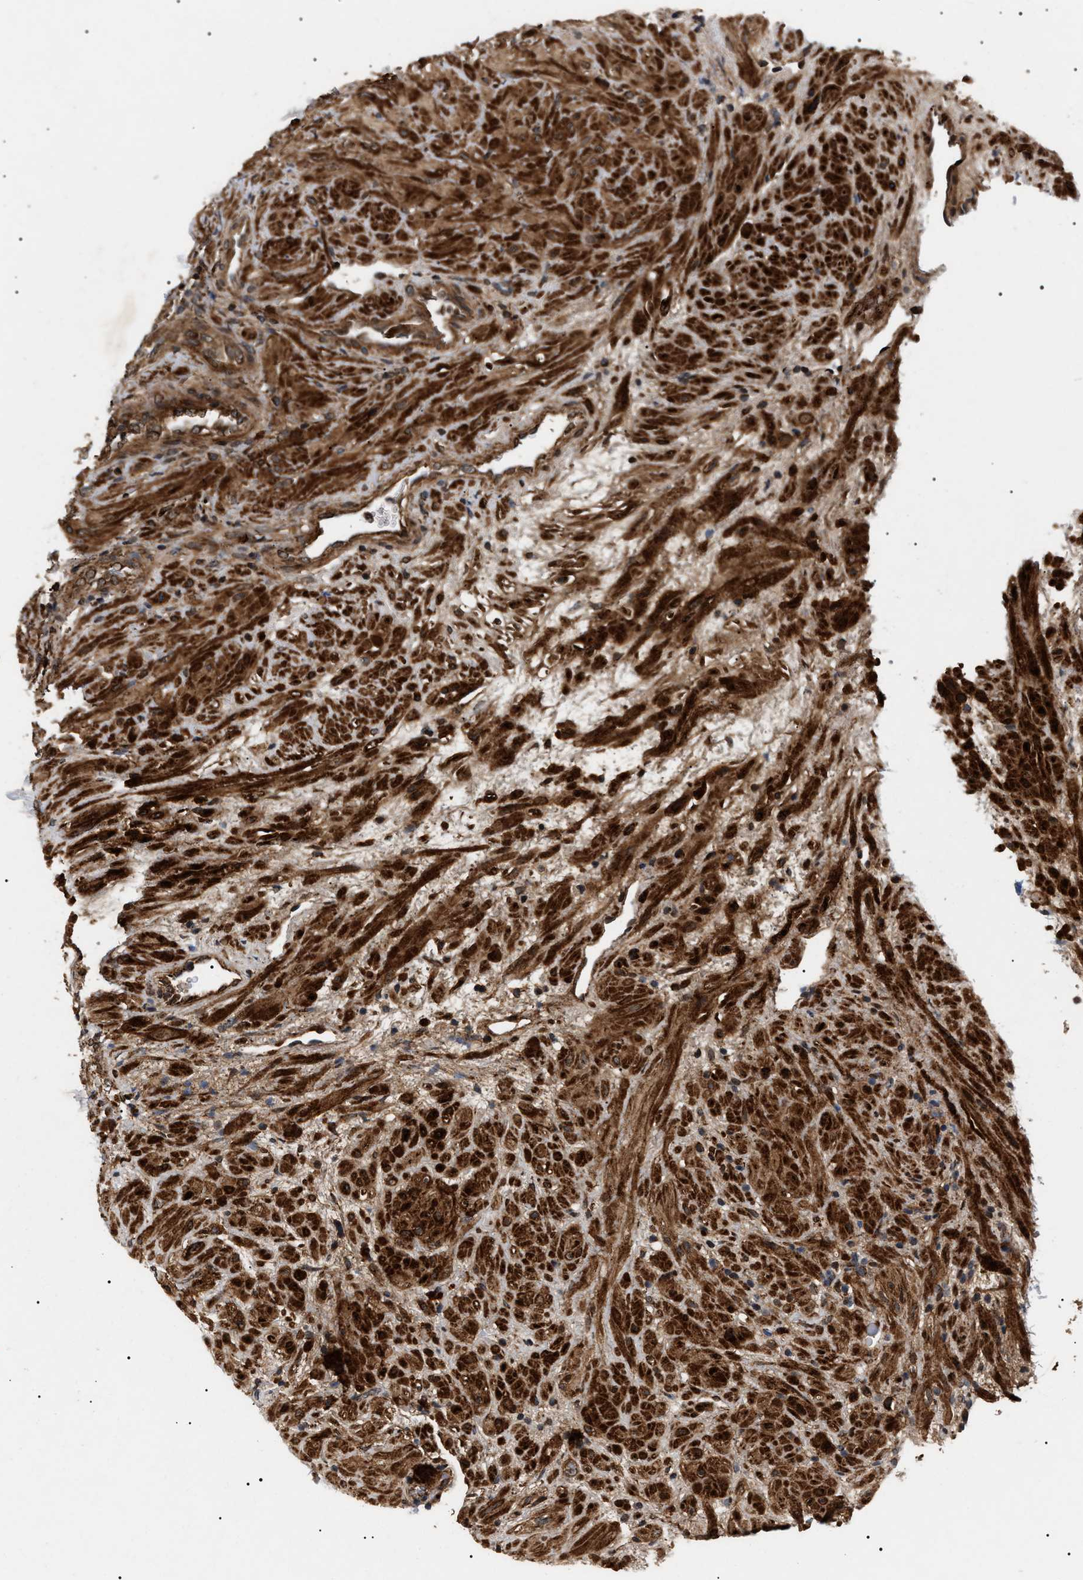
{"staining": {"intensity": "strong", "quantity": ">75%", "location": "cytoplasmic/membranous"}, "tissue": "prostate", "cell_type": "Glandular cells", "image_type": "normal", "snomed": [{"axis": "morphology", "description": "Normal tissue, NOS"}, {"axis": "topography", "description": "Prostate"}], "caption": "Glandular cells exhibit high levels of strong cytoplasmic/membranous positivity in about >75% of cells in normal prostate.", "gene": "ZBTB26", "patient": {"sex": "male", "age": 76}}